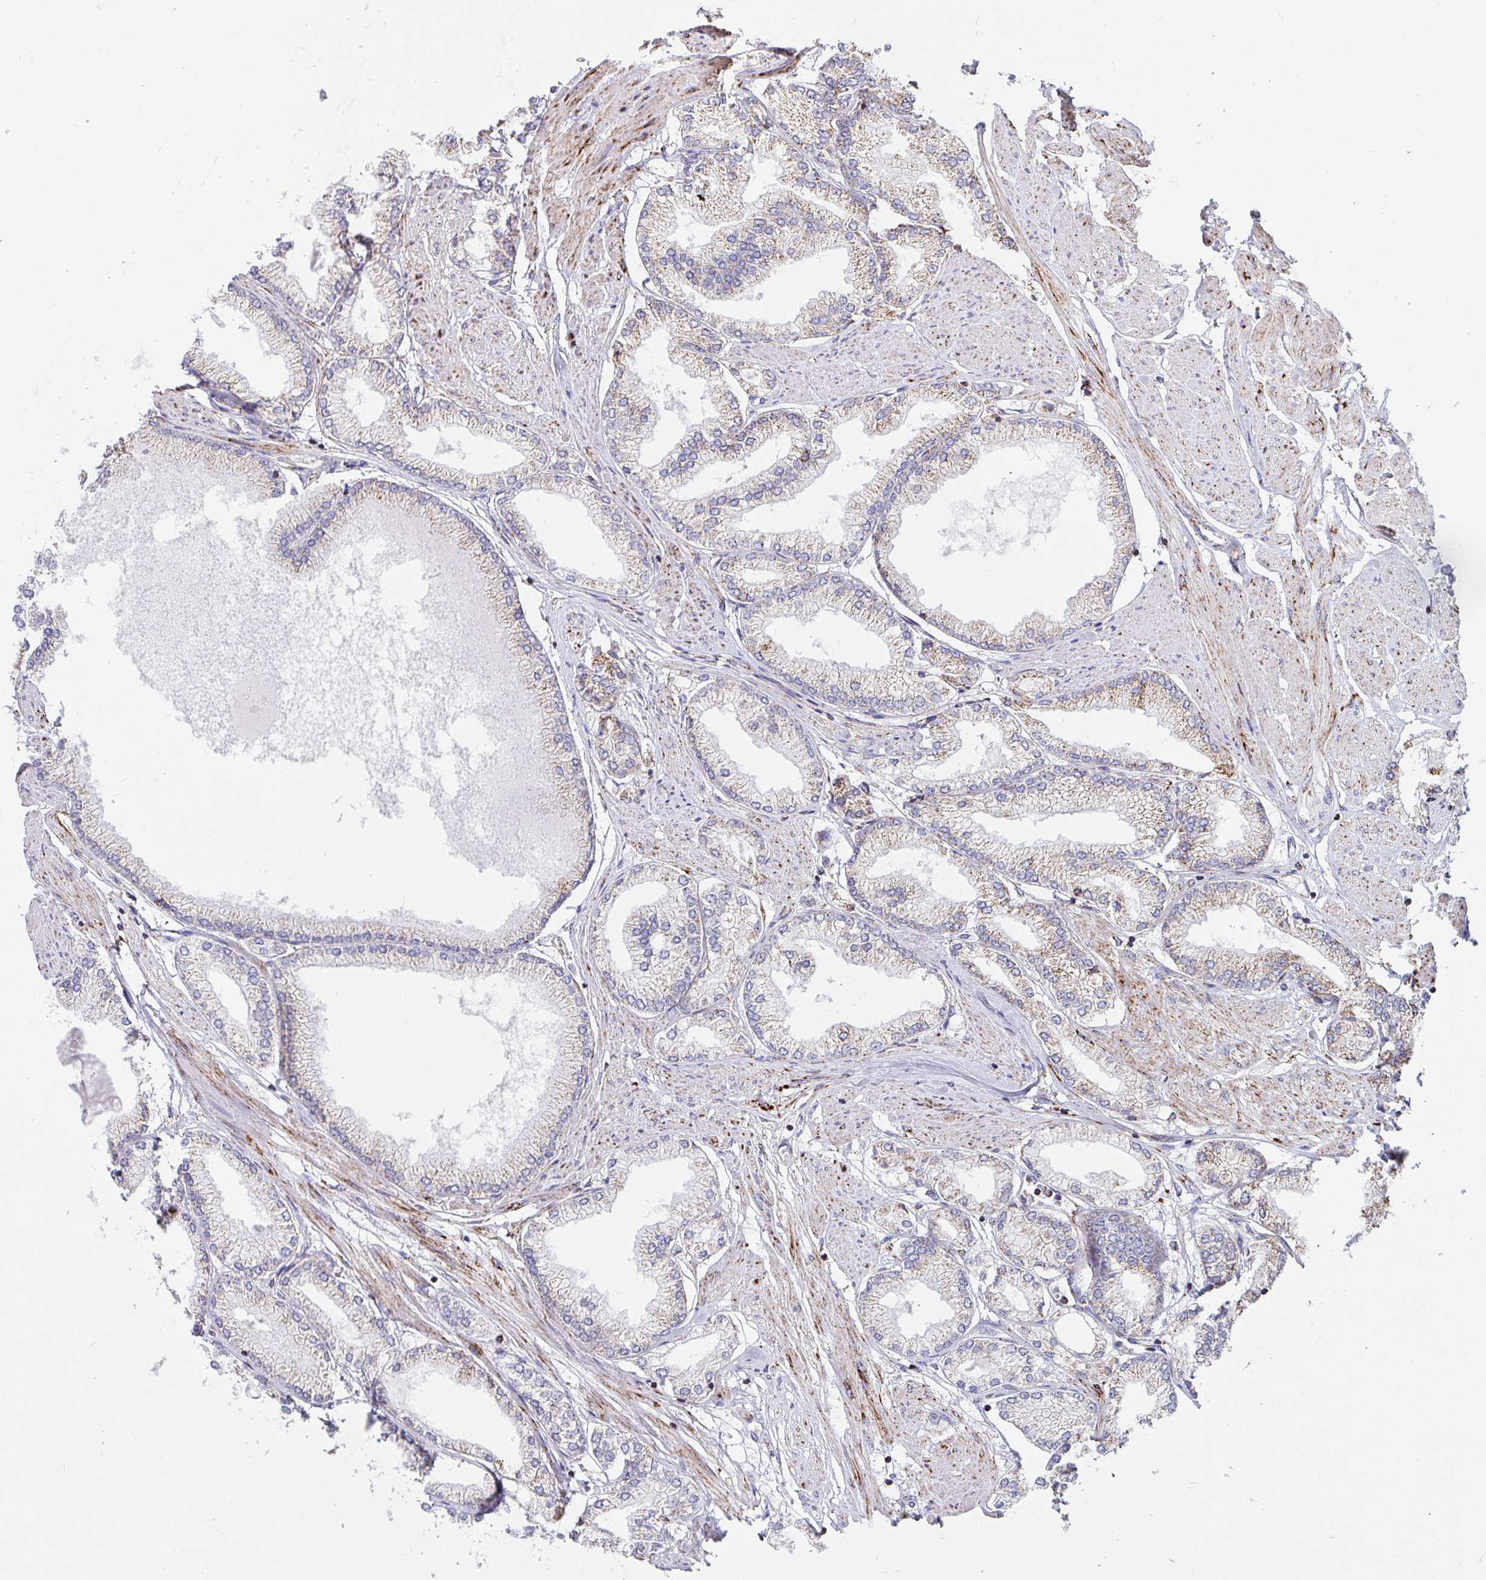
{"staining": {"intensity": "moderate", "quantity": "<25%", "location": "cytoplasmic/membranous"}, "tissue": "prostate cancer", "cell_type": "Tumor cells", "image_type": "cancer", "snomed": [{"axis": "morphology", "description": "Adenocarcinoma, High grade"}, {"axis": "topography", "description": "Prostate"}], "caption": "Immunohistochemical staining of high-grade adenocarcinoma (prostate) reveals low levels of moderate cytoplasmic/membranous positivity in approximately <25% of tumor cells.", "gene": "ATP5MJ", "patient": {"sex": "male", "age": 68}}